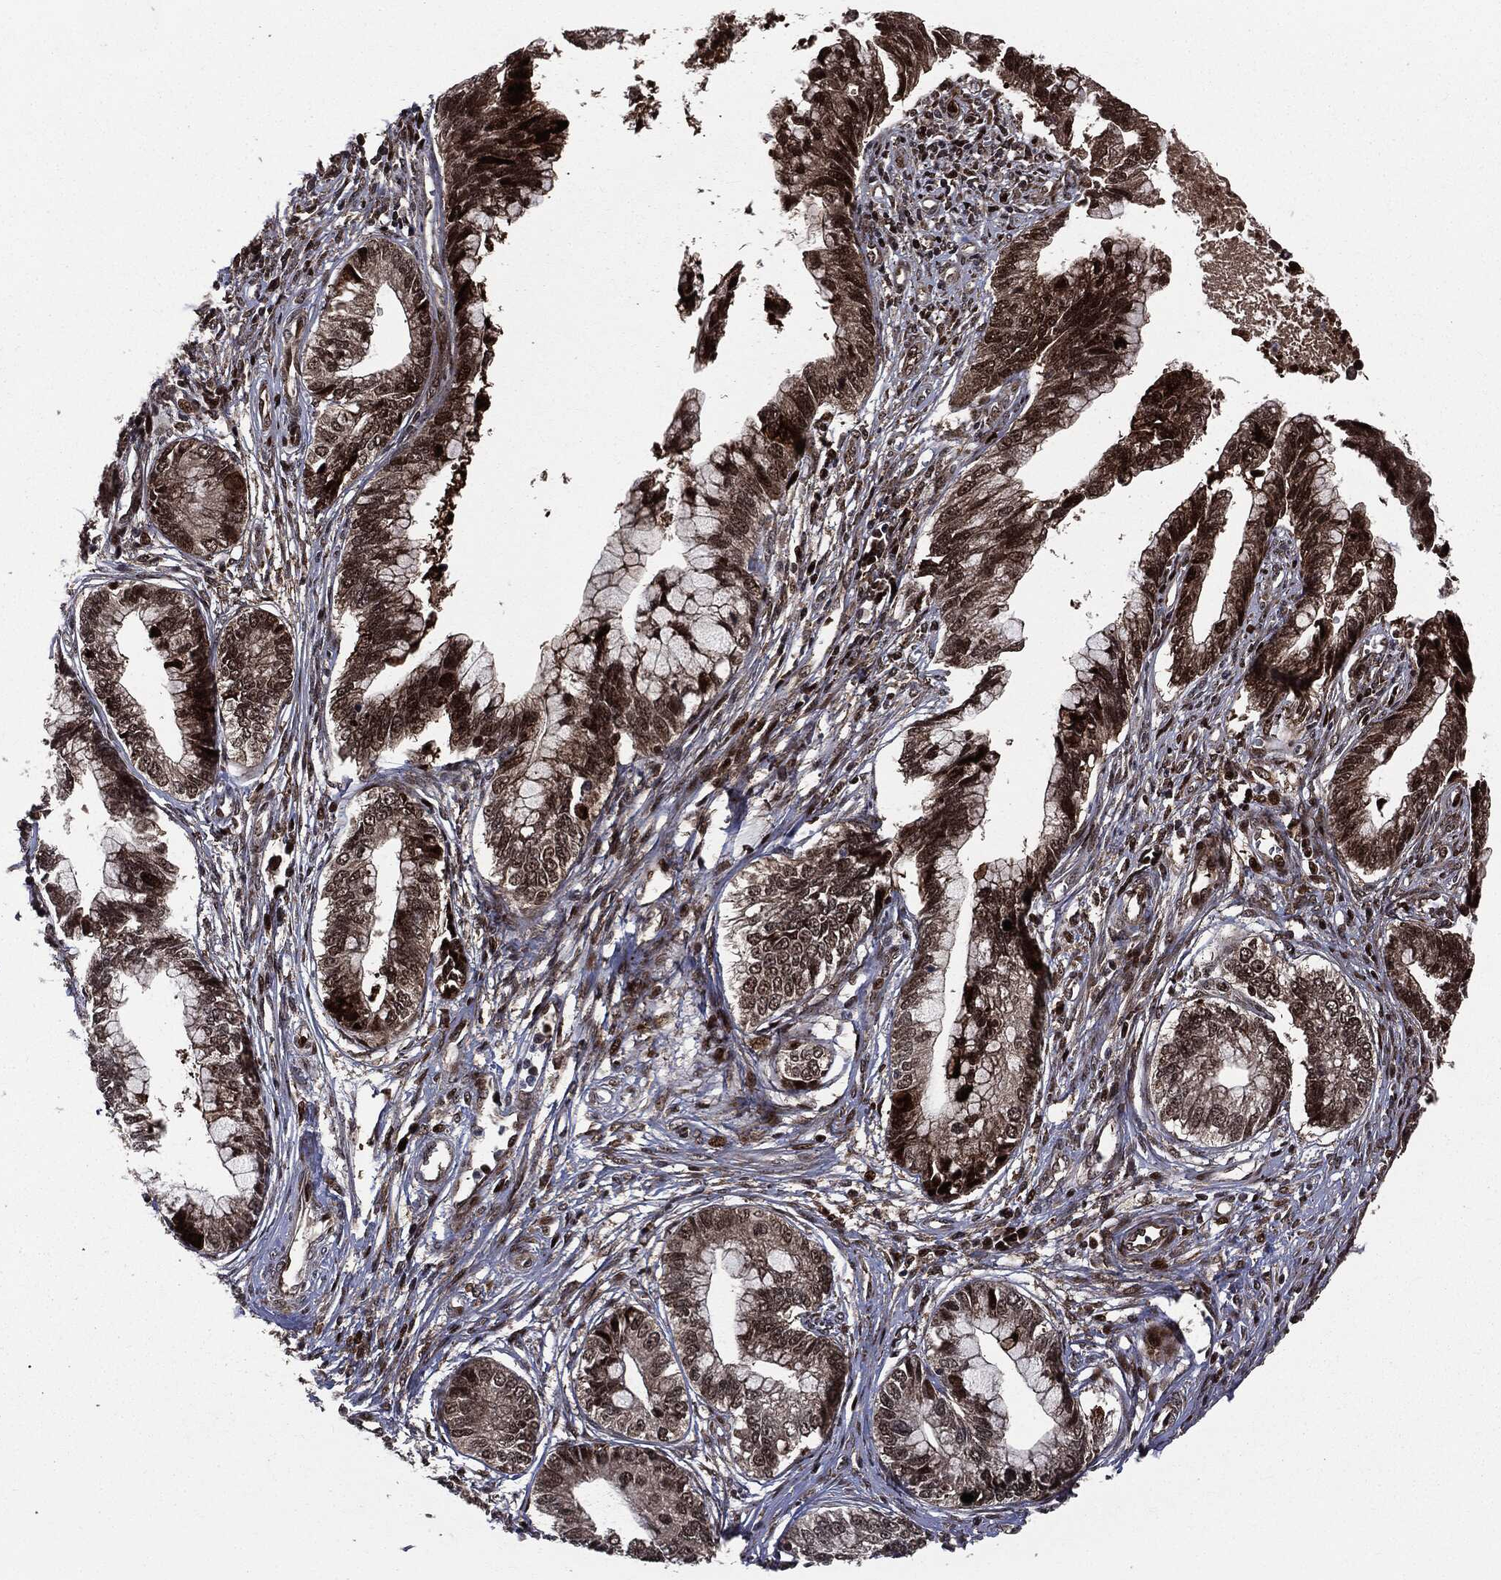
{"staining": {"intensity": "strong", "quantity": "25%-75%", "location": "cytoplasmic/membranous,nuclear"}, "tissue": "cervical cancer", "cell_type": "Tumor cells", "image_type": "cancer", "snomed": [{"axis": "morphology", "description": "Adenocarcinoma, NOS"}, {"axis": "topography", "description": "Cervix"}], "caption": "Strong cytoplasmic/membranous and nuclear staining is identified in approximately 25%-75% of tumor cells in cervical cancer.", "gene": "SMAD4", "patient": {"sex": "female", "age": 44}}